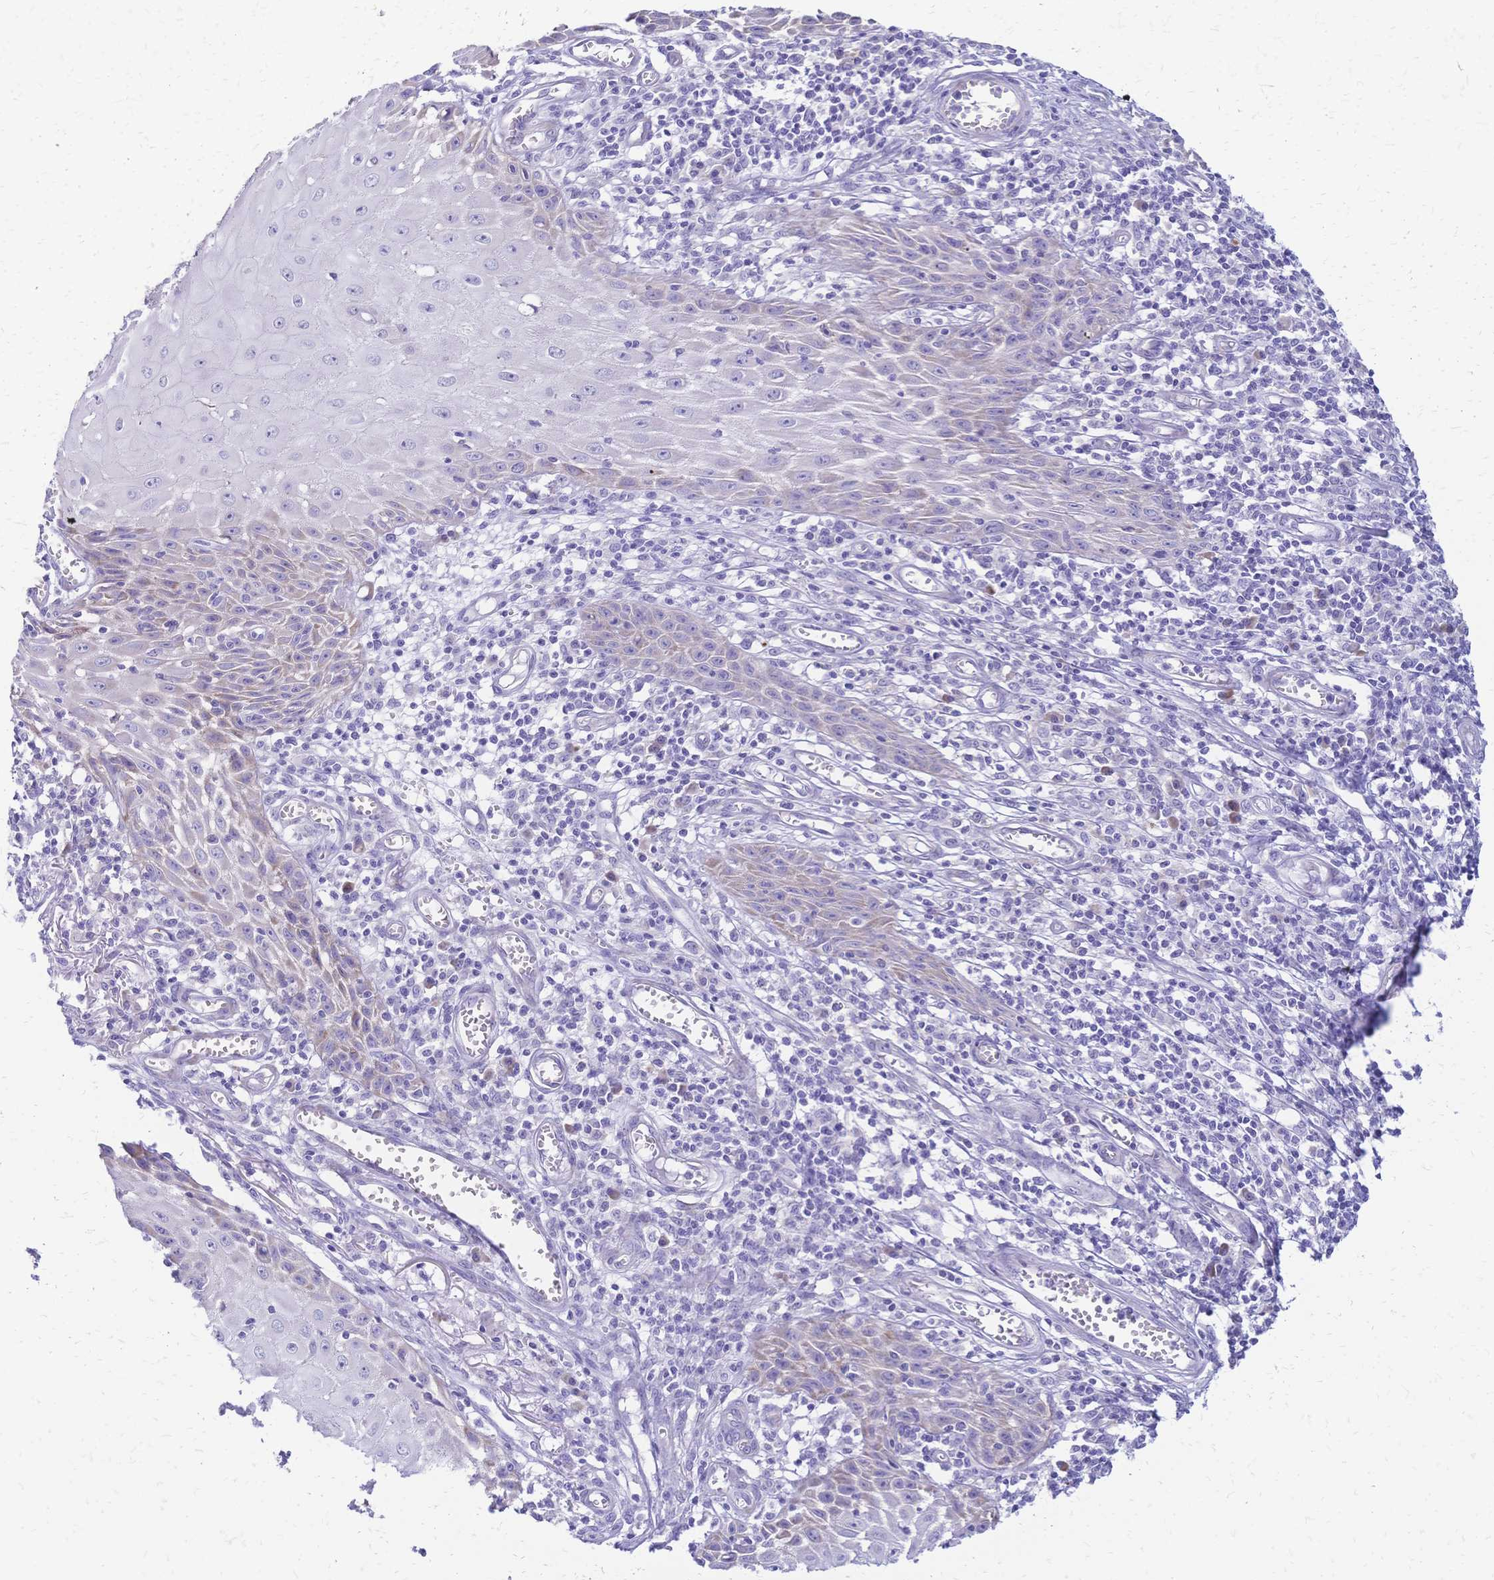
{"staining": {"intensity": "negative", "quantity": "none", "location": "none"}, "tissue": "skin cancer", "cell_type": "Tumor cells", "image_type": "cancer", "snomed": [{"axis": "morphology", "description": "Squamous cell carcinoma, NOS"}, {"axis": "topography", "description": "Skin"}], "caption": "A histopathology image of skin cancer stained for a protein demonstrates no brown staining in tumor cells.", "gene": "GRB7", "patient": {"sex": "female", "age": 73}}